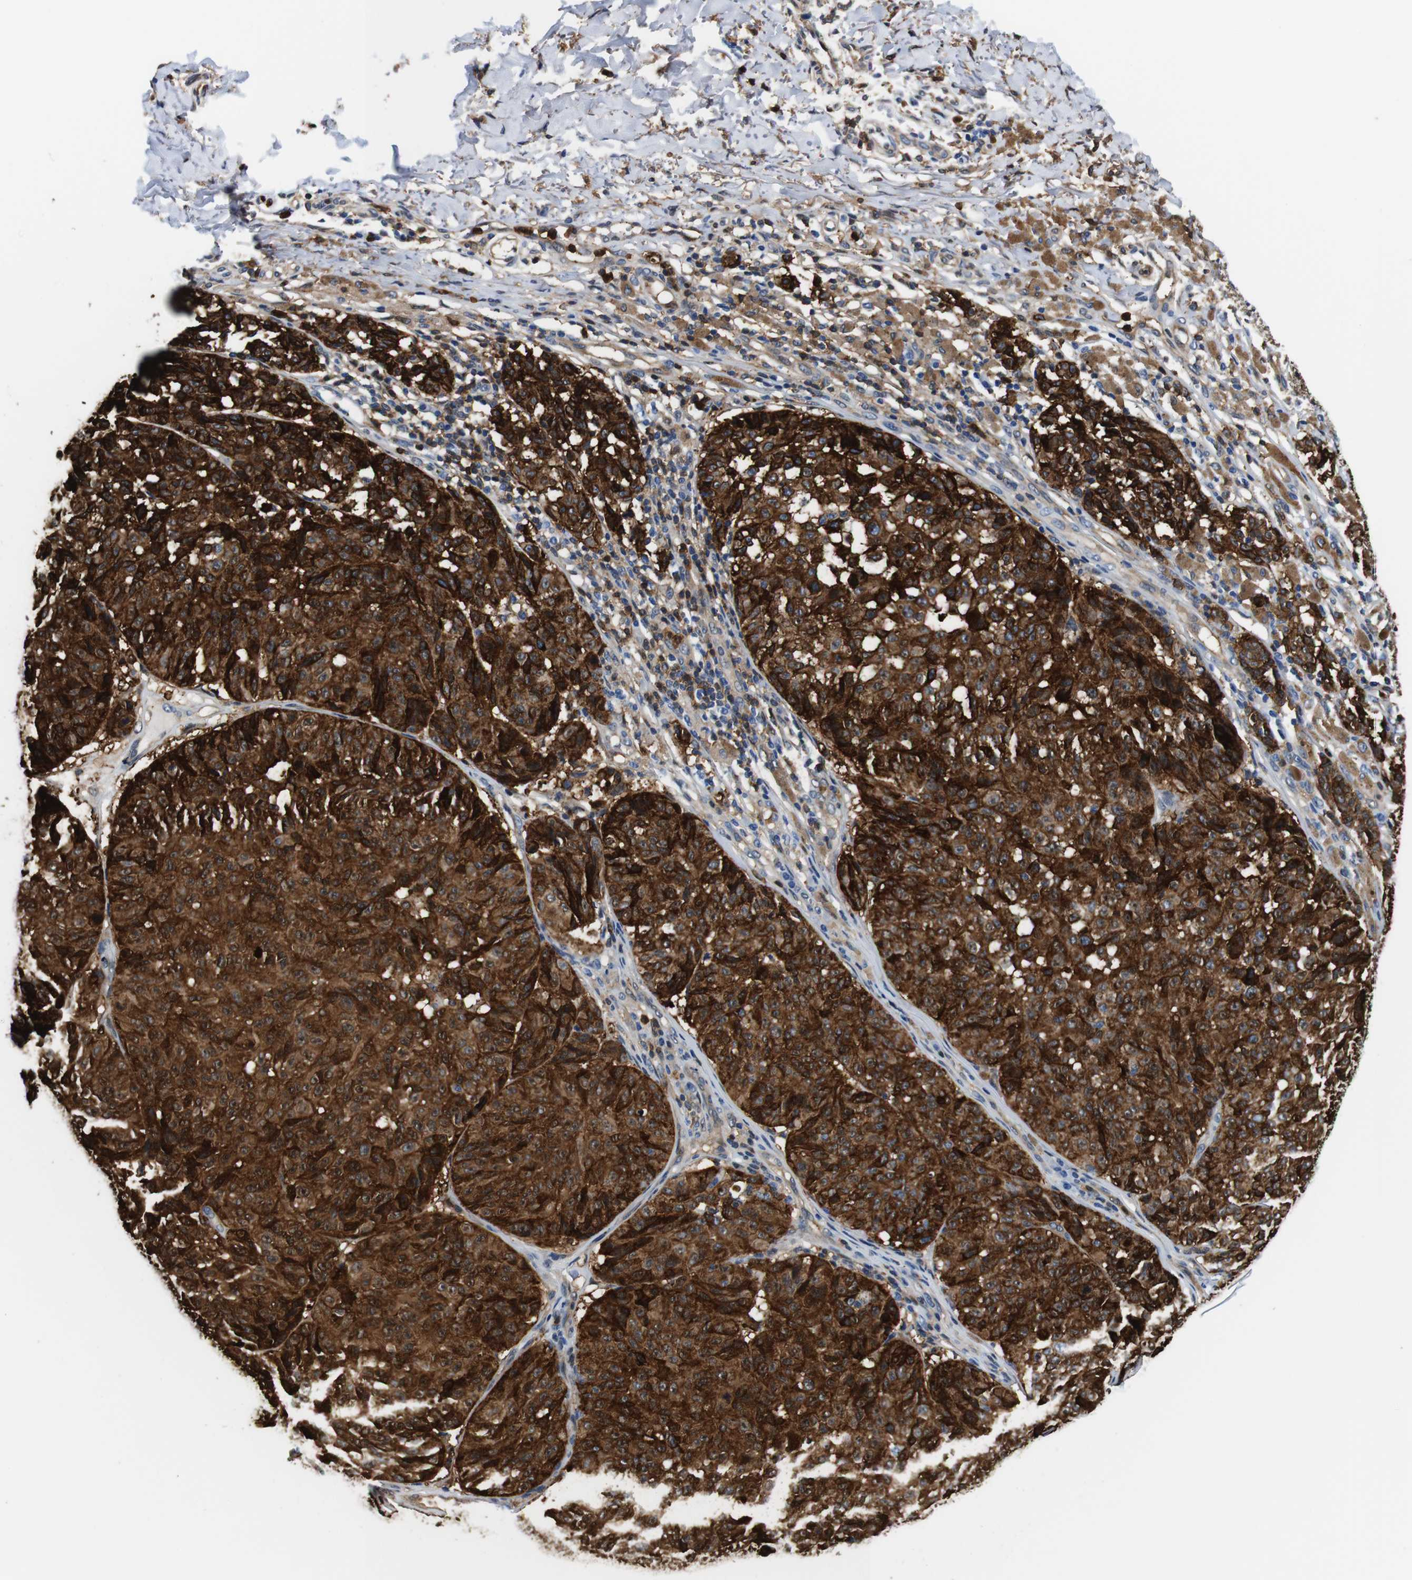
{"staining": {"intensity": "strong", "quantity": ">75%", "location": "cytoplasmic/membranous"}, "tissue": "melanoma", "cell_type": "Tumor cells", "image_type": "cancer", "snomed": [{"axis": "morphology", "description": "Malignant melanoma, NOS"}, {"axis": "topography", "description": "Skin"}], "caption": "Immunohistochemical staining of human malignant melanoma demonstrates high levels of strong cytoplasmic/membranous protein positivity in approximately >75% of tumor cells. (IHC, brightfield microscopy, high magnification).", "gene": "ANXA1", "patient": {"sex": "female", "age": 46}}